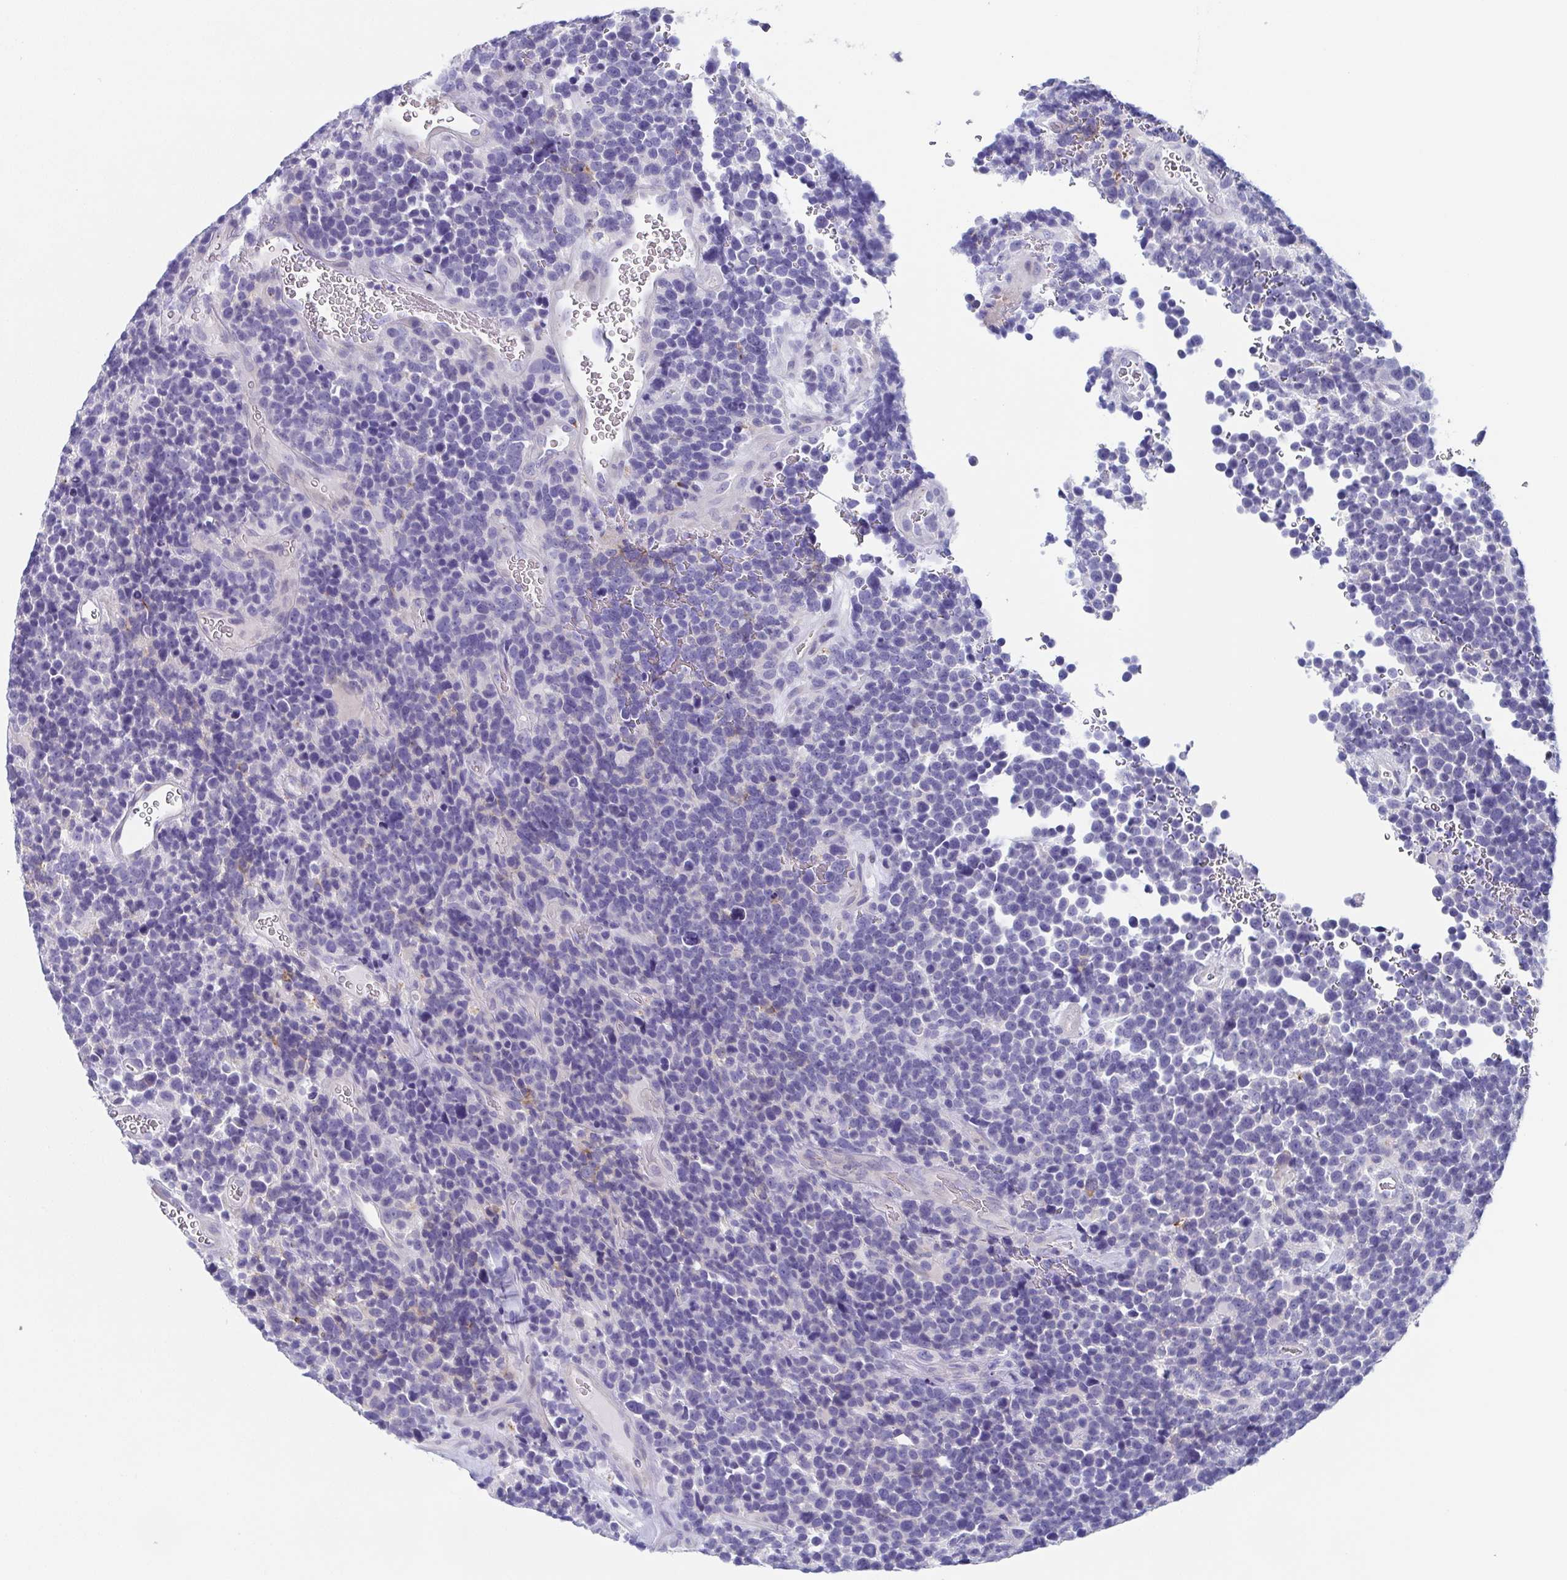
{"staining": {"intensity": "negative", "quantity": "none", "location": "none"}, "tissue": "glioma", "cell_type": "Tumor cells", "image_type": "cancer", "snomed": [{"axis": "morphology", "description": "Glioma, malignant, High grade"}, {"axis": "topography", "description": "Brain"}], "caption": "This is an immunohistochemistry image of high-grade glioma (malignant). There is no positivity in tumor cells.", "gene": "TAGLN3", "patient": {"sex": "male", "age": 33}}